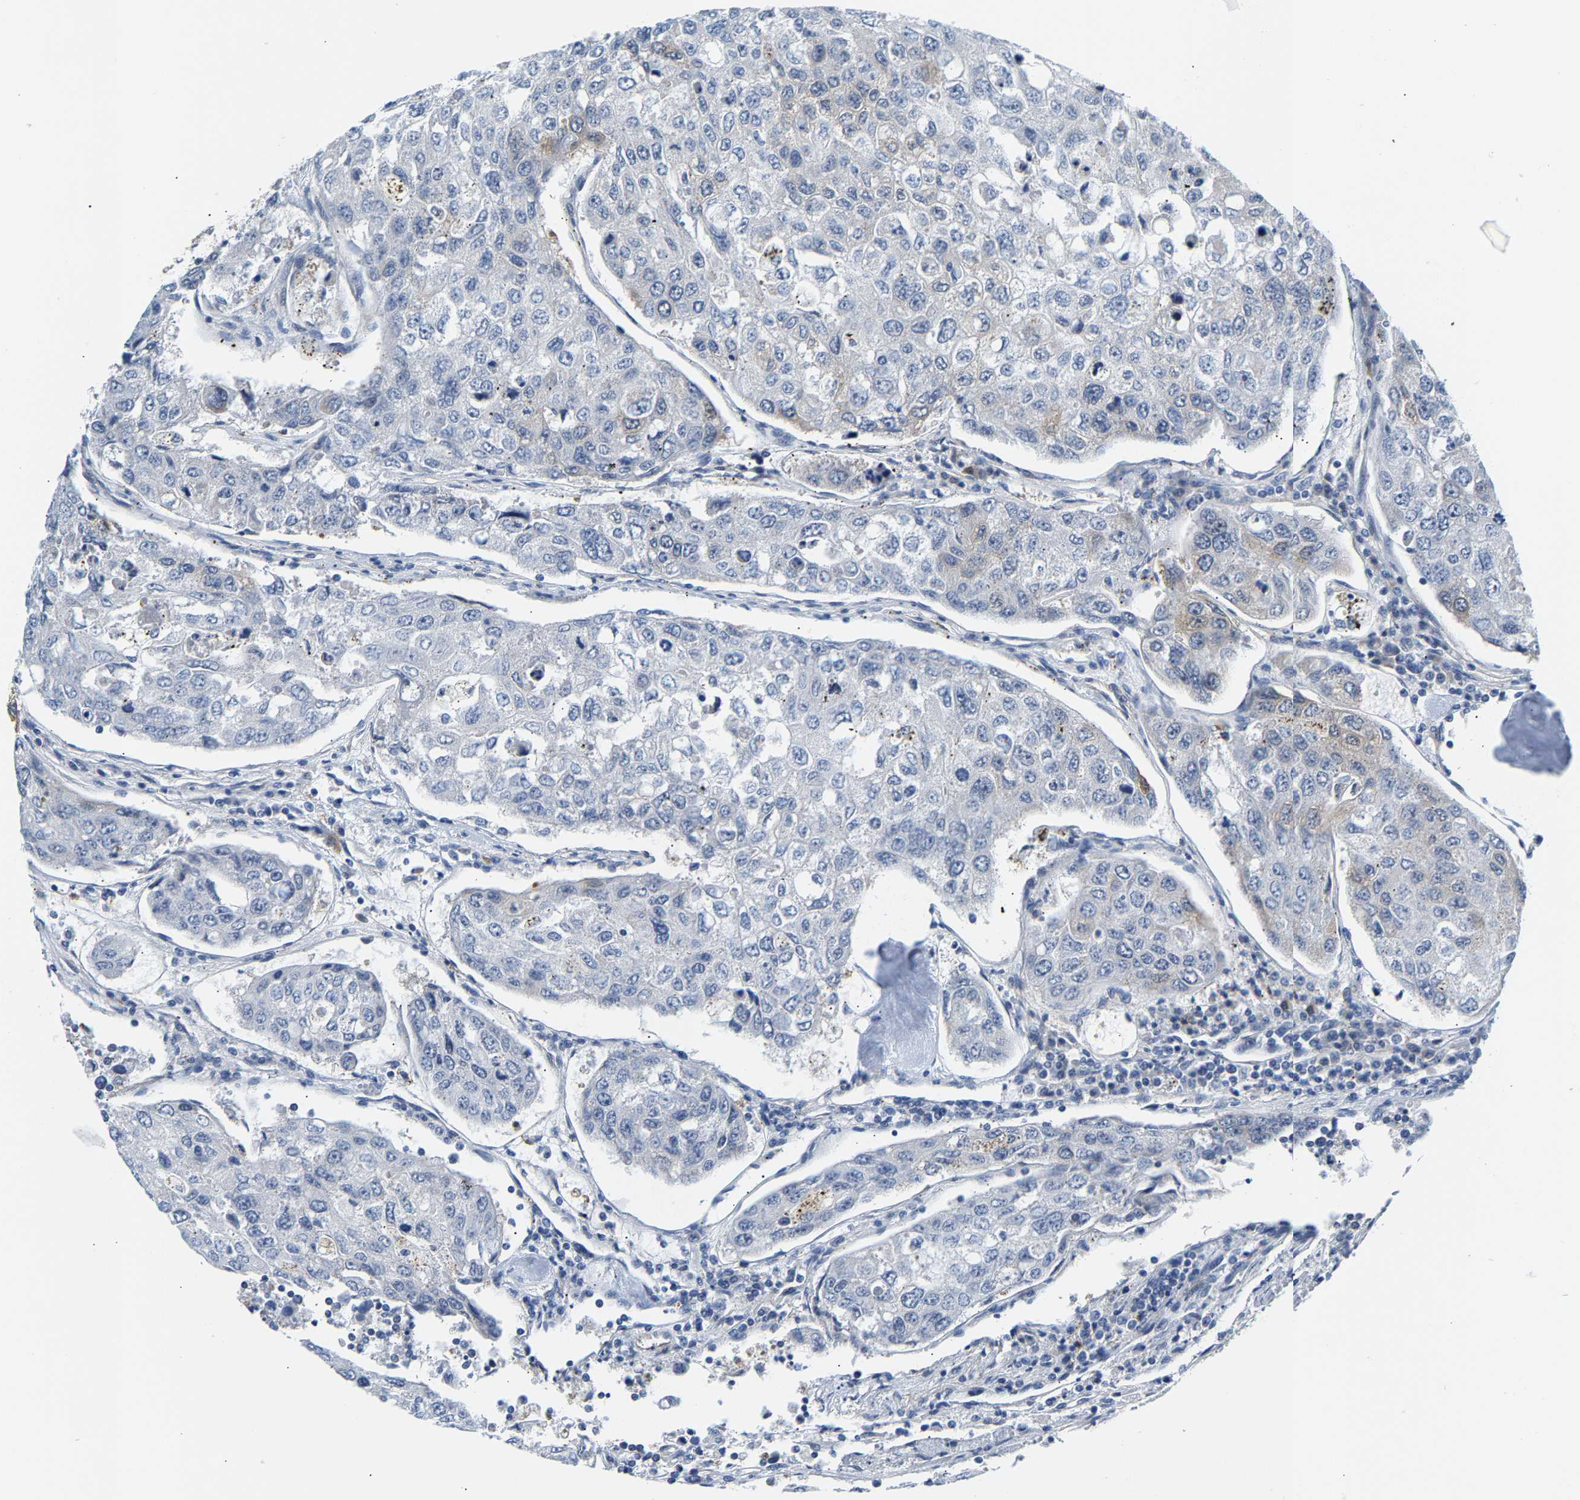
{"staining": {"intensity": "negative", "quantity": "none", "location": "none"}, "tissue": "urothelial cancer", "cell_type": "Tumor cells", "image_type": "cancer", "snomed": [{"axis": "morphology", "description": "Urothelial carcinoma, High grade"}, {"axis": "topography", "description": "Lymph node"}, {"axis": "topography", "description": "Urinary bladder"}], "caption": "This is an immunohistochemistry histopathology image of human urothelial carcinoma (high-grade). There is no staining in tumor cells.", "gene": "PAWR", "patient": {"sex": "male", "age": 51}}